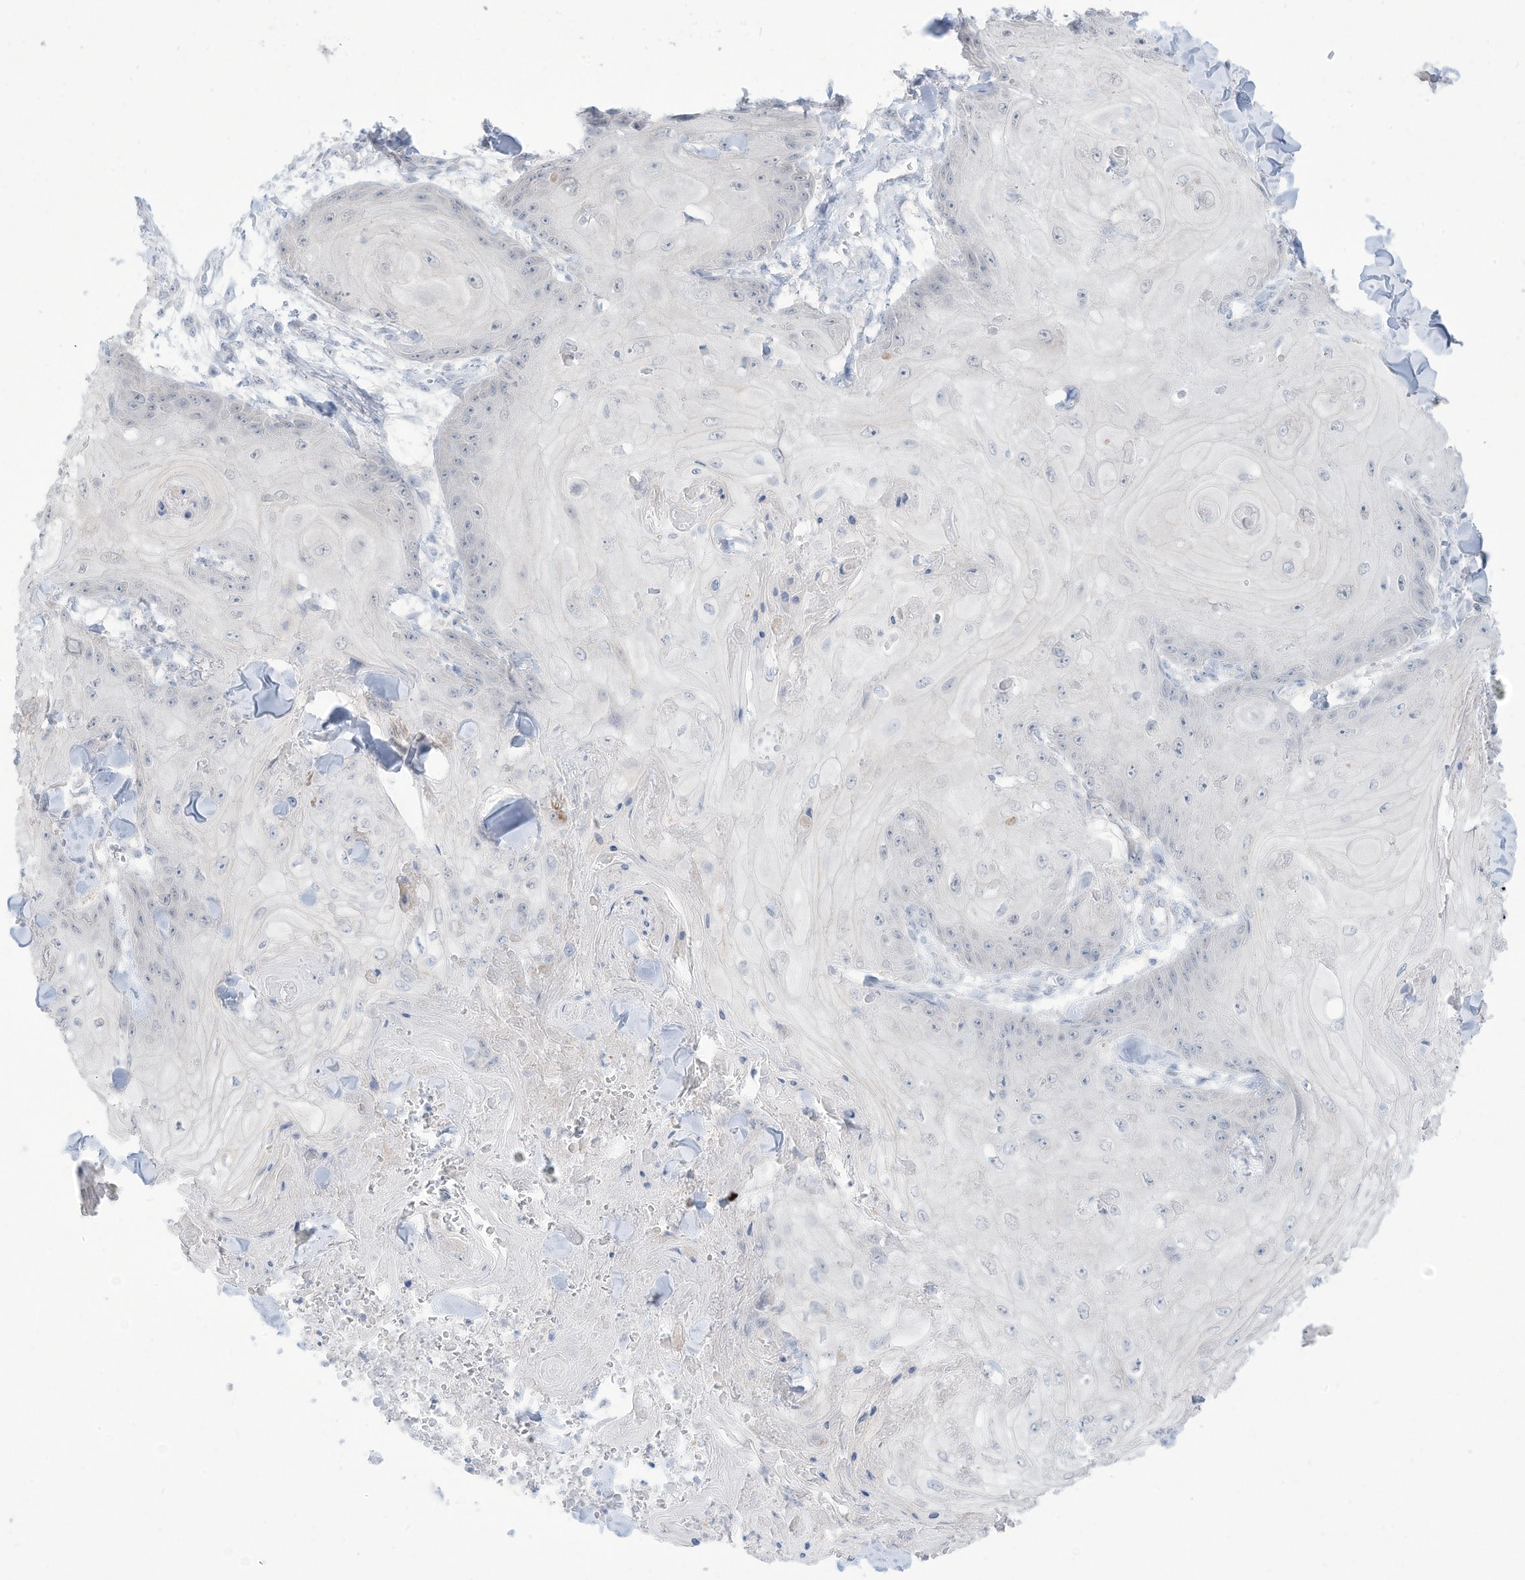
{"staining": {"intensity": "negative", "quantity": "none", "location": "none"}, "tissue": "skin cancer", "cell_type": "Tumor cells", "image_type": "cancer", "snomed": [{"axis": "morphology", "description": "Squamous cell carcinoma, NOS"}, {"axis": "topography", "description": "Skin"}], "caption": "This is a image of IHC staining of skin cancer, which shows no staining in tumor cells. (Immunohistochemistry (ihc), brightfield microscopy, high magnification).", "gene": "OGT", "patient": {"sex": "male", "age": 74}}